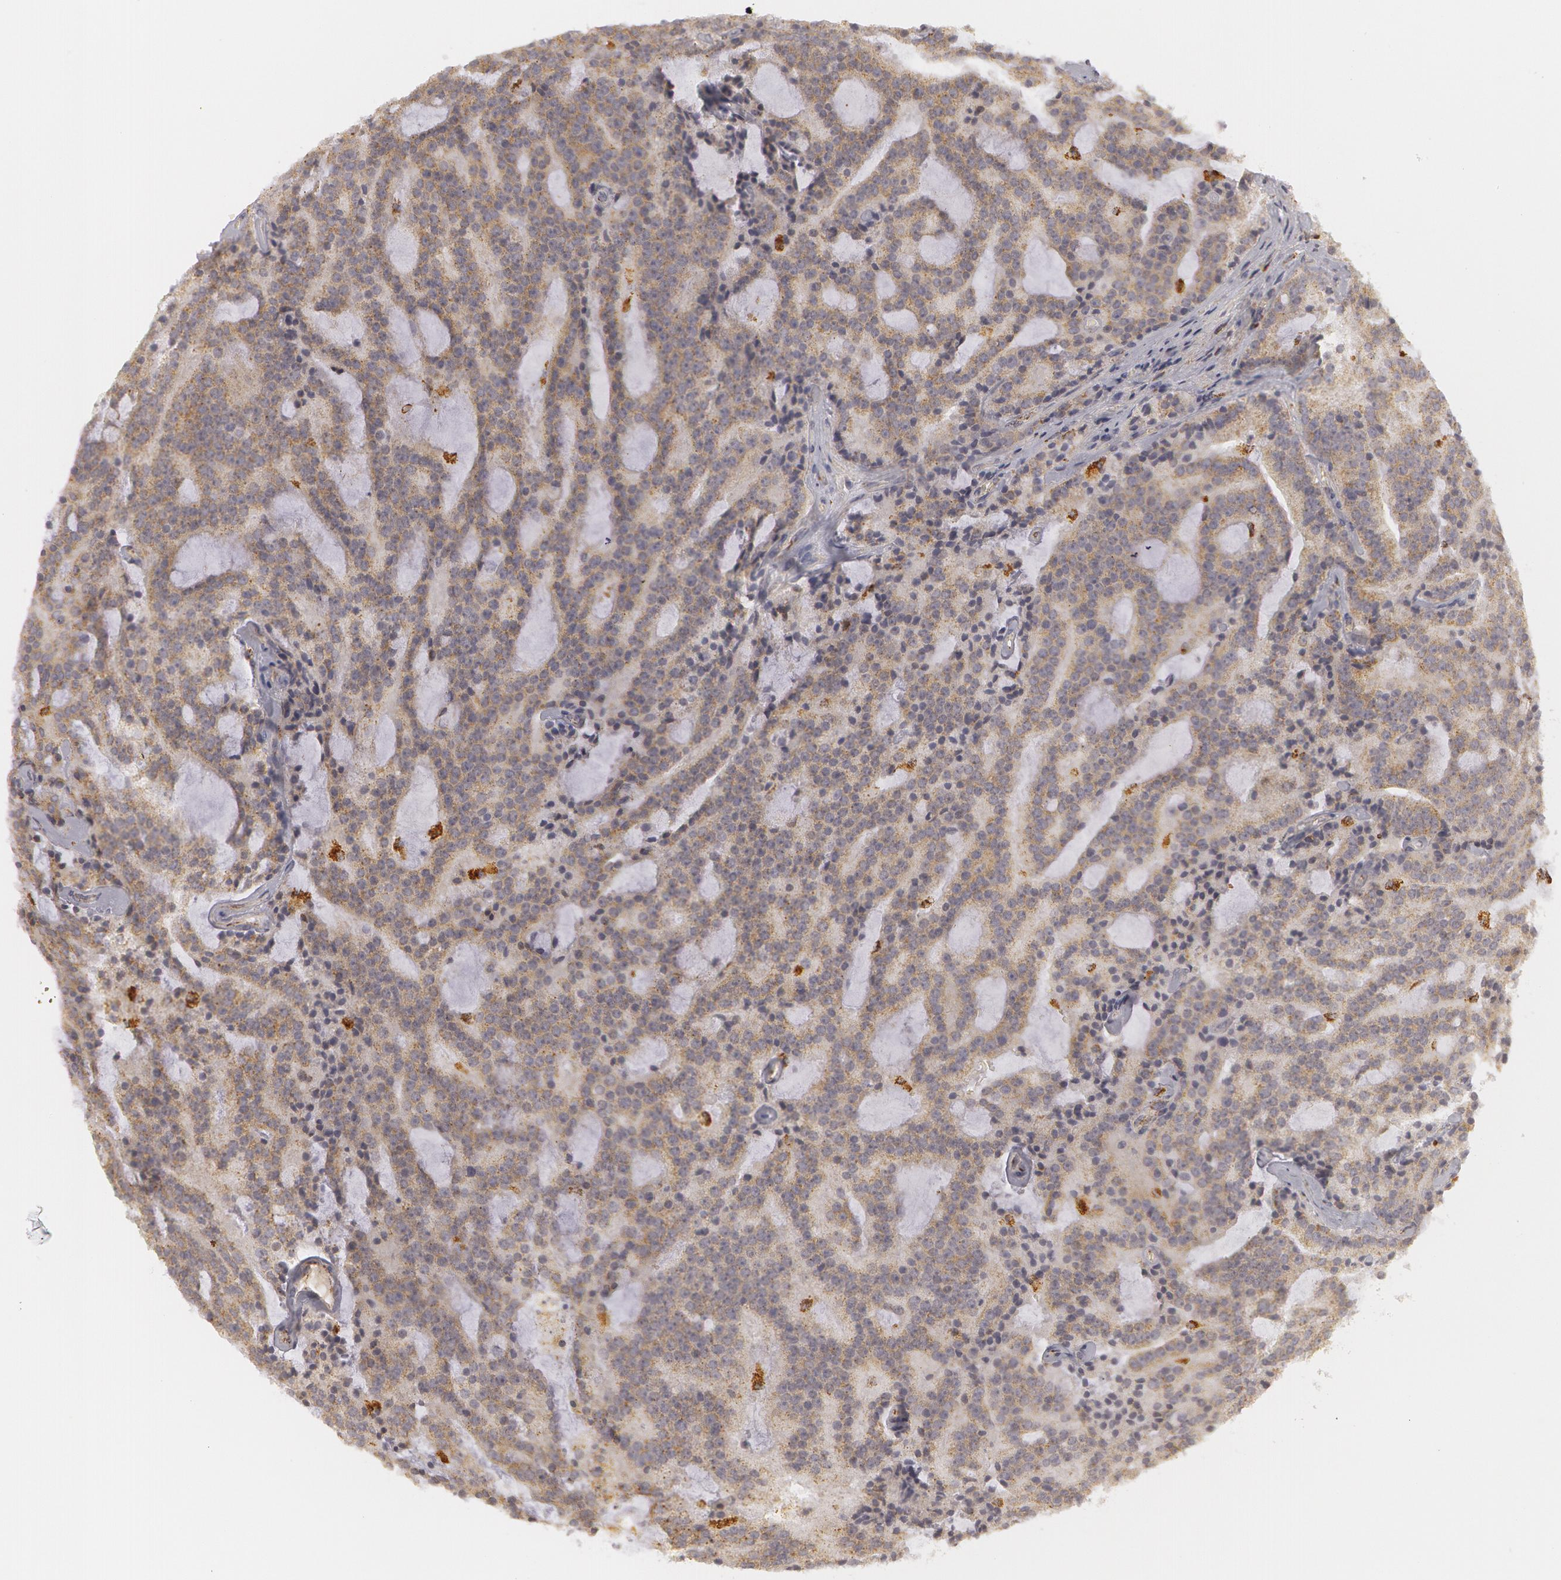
{"staining": {"intensity": "moderate", "quantity": ">75%", "location": "cytoplasmic/membranous"}, "tissue": "prostate cancer", "cell_type": "Tumor cells", "image_type": "cancer", "snomed": [{"axis": "morphology", "description": "Adenocarcinoma, Medium grade"}, {"axis": "topography", "description": "Prostate"}], "caption": "This histopathology image exhibits immunohistochemistry (IHC) staining of prostate cancer, with medium moderate cytoplasmic/membranous positivity in about >75% of tumor cells.", "gene": "C7", "patient": {"sex": "male", "age": 65}}